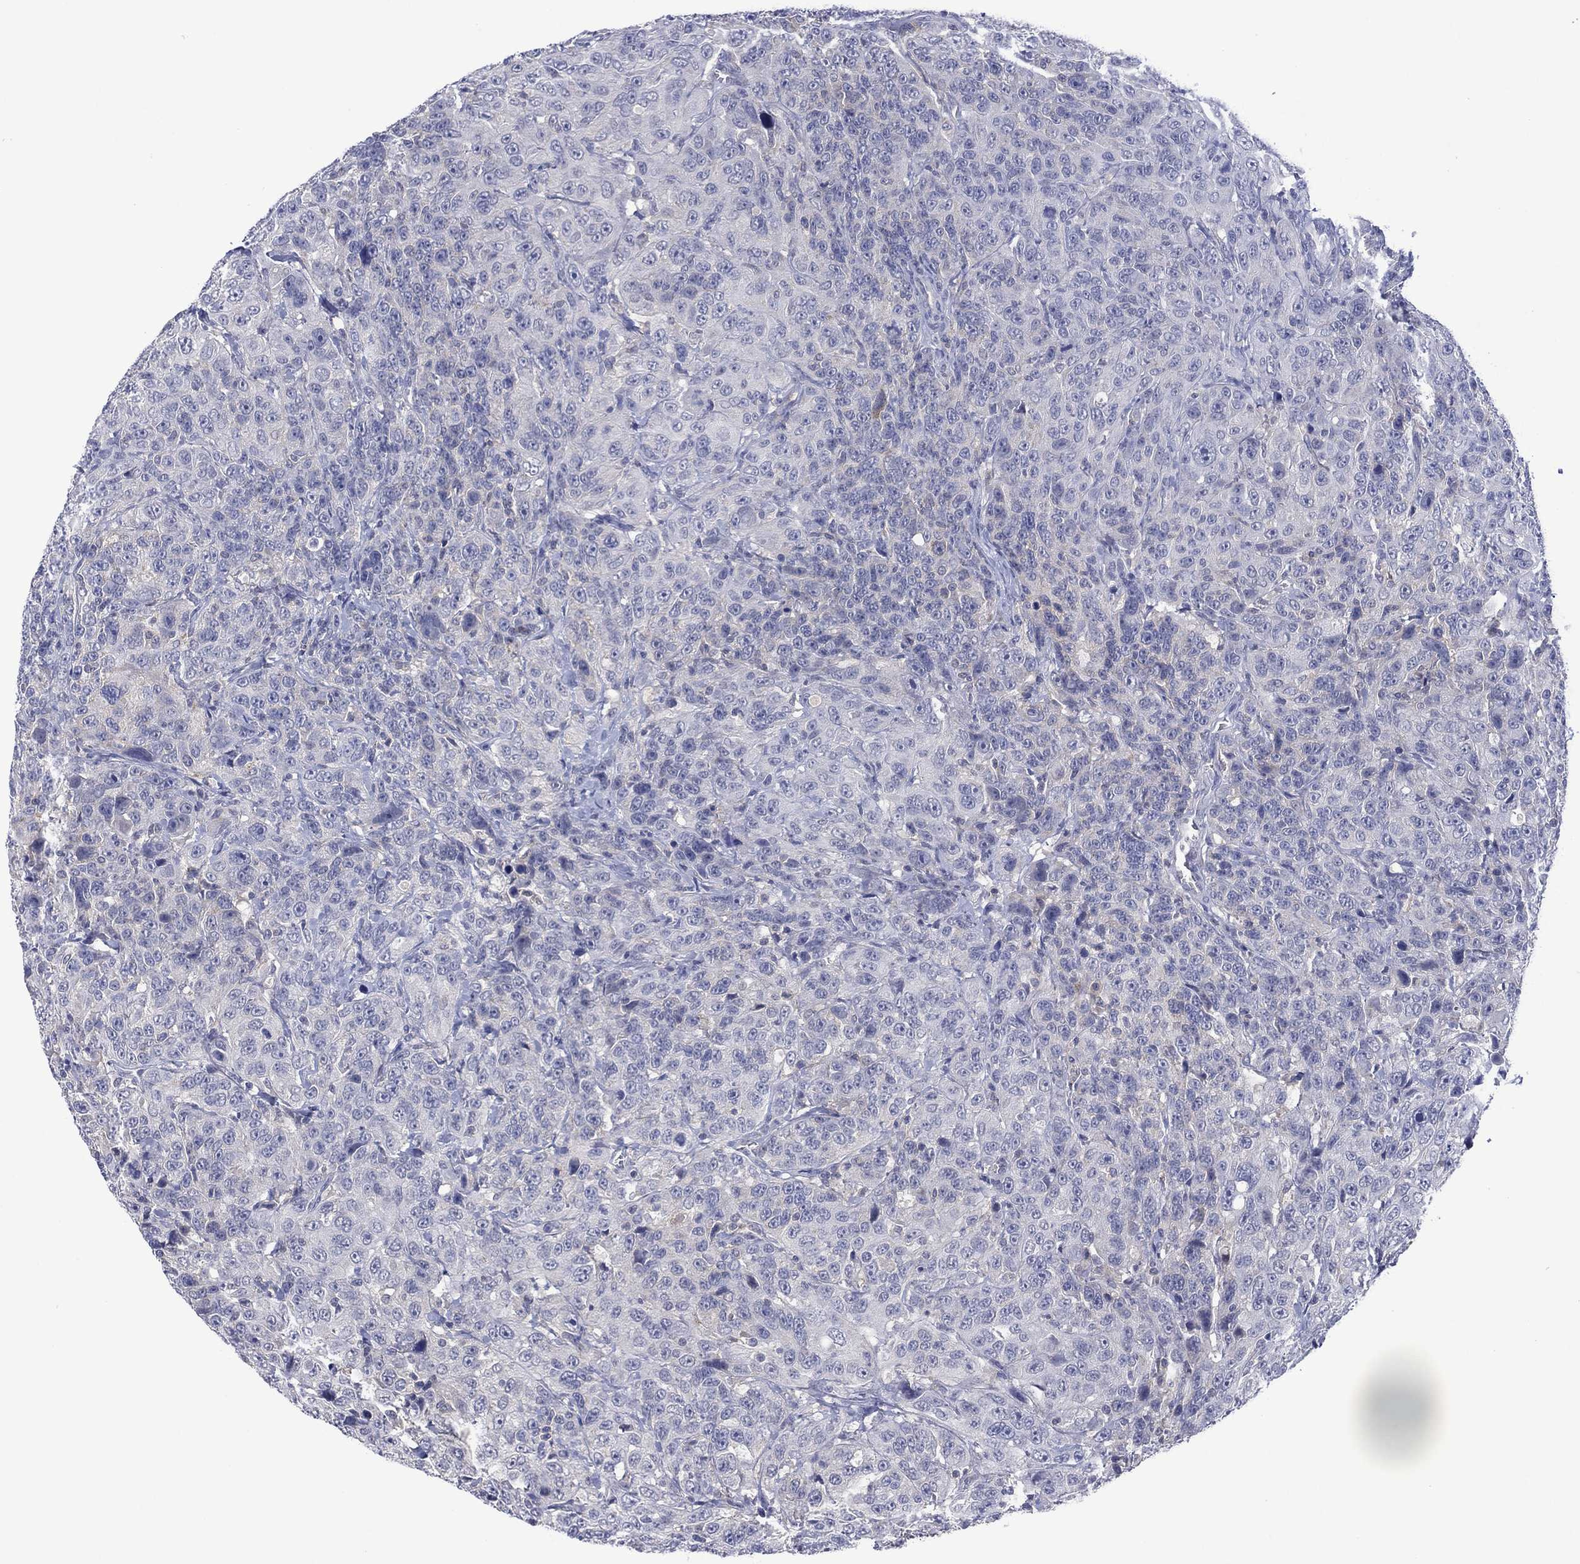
{"staining": {"intensity": "negative", "quantity": "none", "location": "none"}, "tissue": "urothelial cancer", "cell_type": "Tumor cells", "image_type": "cancer", "snomed": [{"axis": "morphology", "description": "Urothelial carcinoma, NOS"}, {"axis": "morphology", "description": "Urothelial carcinoma, High grade"}, {"axis": "topography", "description": "Urinary bladder"}], "caption": "High power microscopy photomicrograph of an IHC image of urothelial cancer, revealing no significant positivity in tumor cells.", "gene": "FER1L6", "patient": {"sex": "female", "age": 73}}